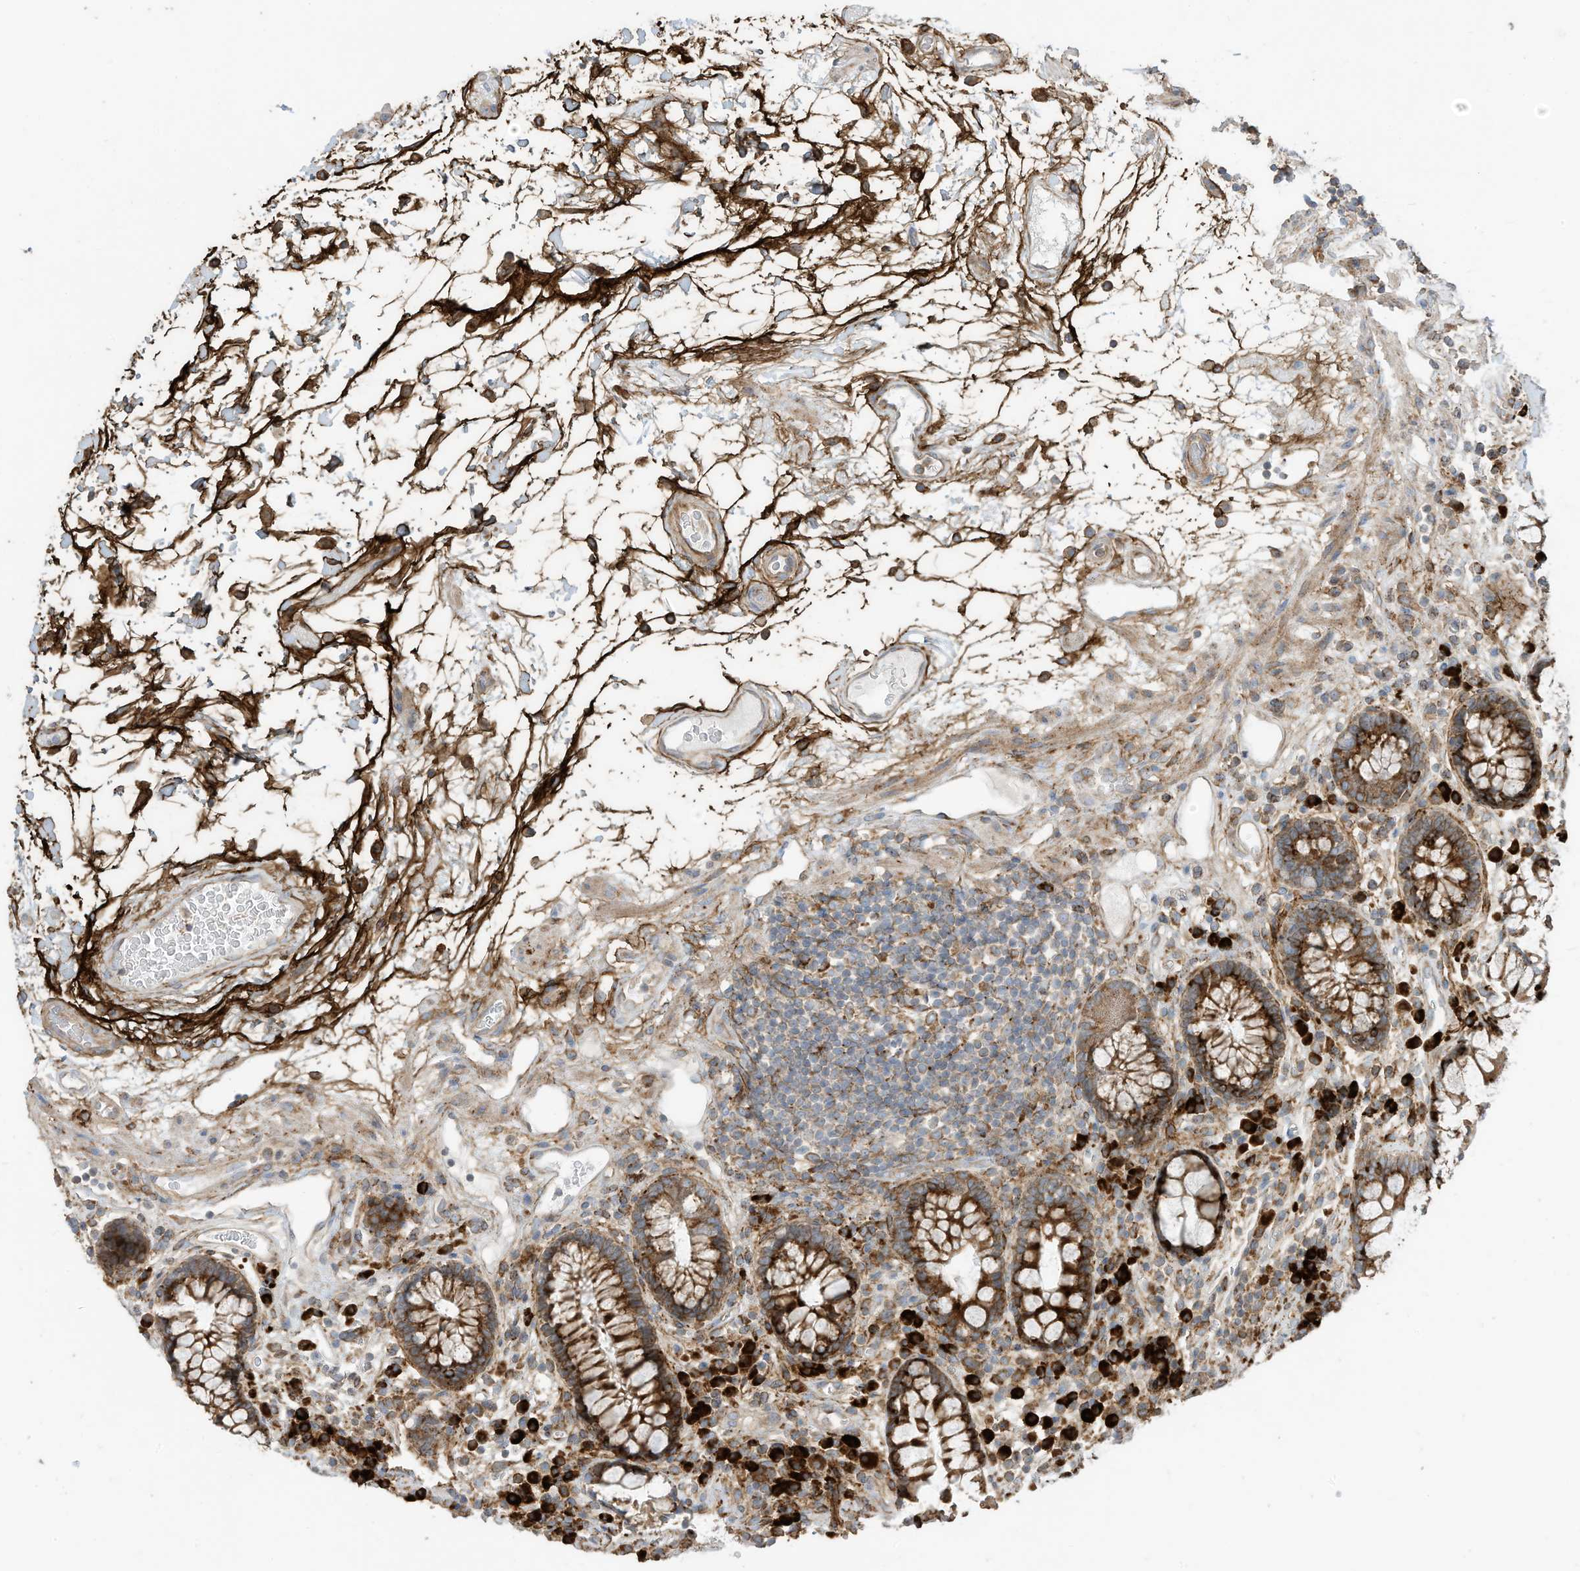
{"staining": {"intensity": "weak", "quantity": "25%-75%", "location": "cytoplasmic/membranous"}, "tissue": "colon", "cell_type": "Endothelial cells", "image_type": "normal", "snomed": [{"axis": "morphology", "description": "Normal tissue, NOS"}, {"axis": "topography", "description": "Colon"}], "caption": "Protein expression analysis of normal human colon reveals weak cytoplasmic/membranous expression in about 25%-75% of endothelial cells. The staining was performed using DAB (3,3'-diaminobenzidine) to visualize the protein expression in brown, while the nuclei were stained in blue with hematoxylin (Magnification: 20x).", "gene": "TRNAU1AP", "patient": {"sex": "female", "age": 79}}